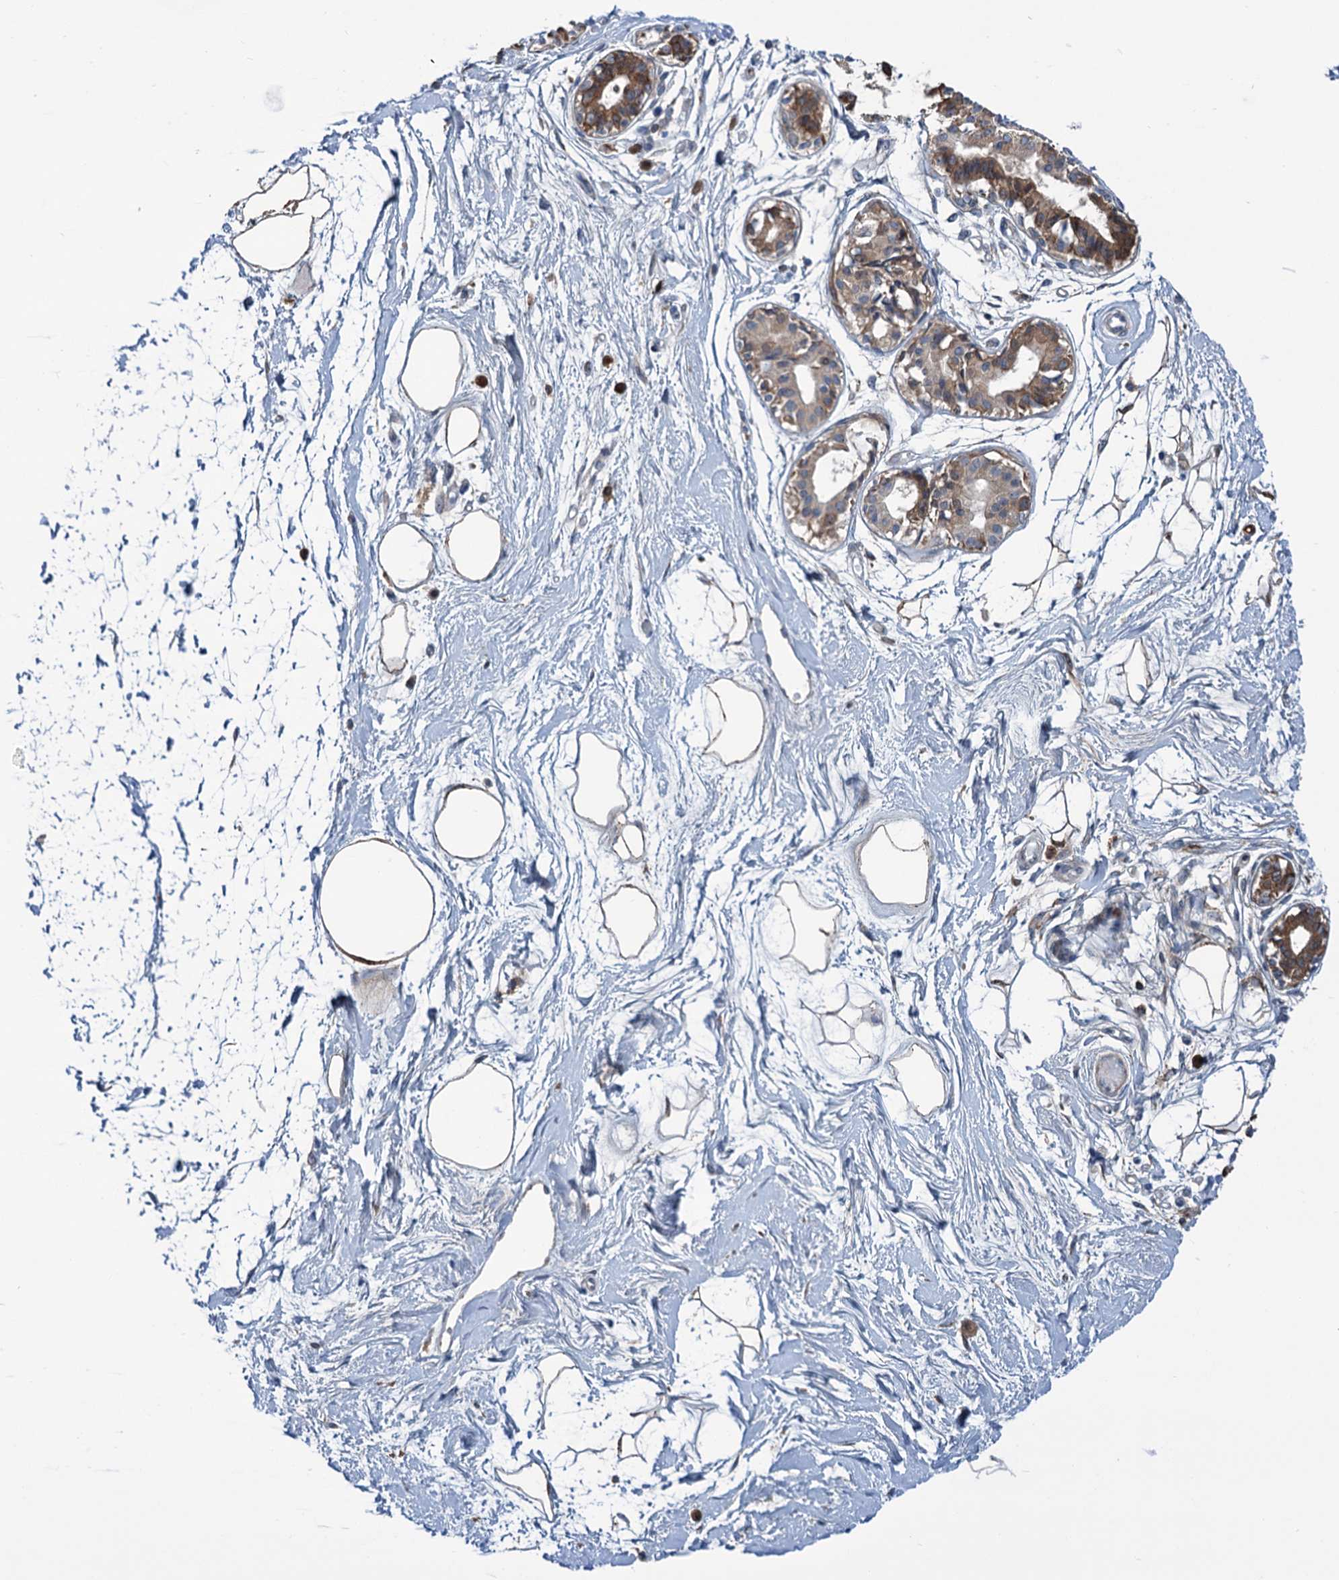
{"staining": {"intensity": "moderate", "quantity": ">75%", "location": "cytoplasmic/membranous"}, "tissue": "breast", "cell_type": "Adipocytes", "image_type": "normal", "snomed": [{"axis": "morphology", "description": "Normal tissue, NOS"}, {"axis": "topography", "description": "Breast"}], "caption": "Immunohistochemical staining of benign human breast reveals medium levels of moderate cytoplasmic/membranous staining in about >75% of adipocytes.", "gene": "LPIN1", "patient": {"sex": "female", "age": 45}}